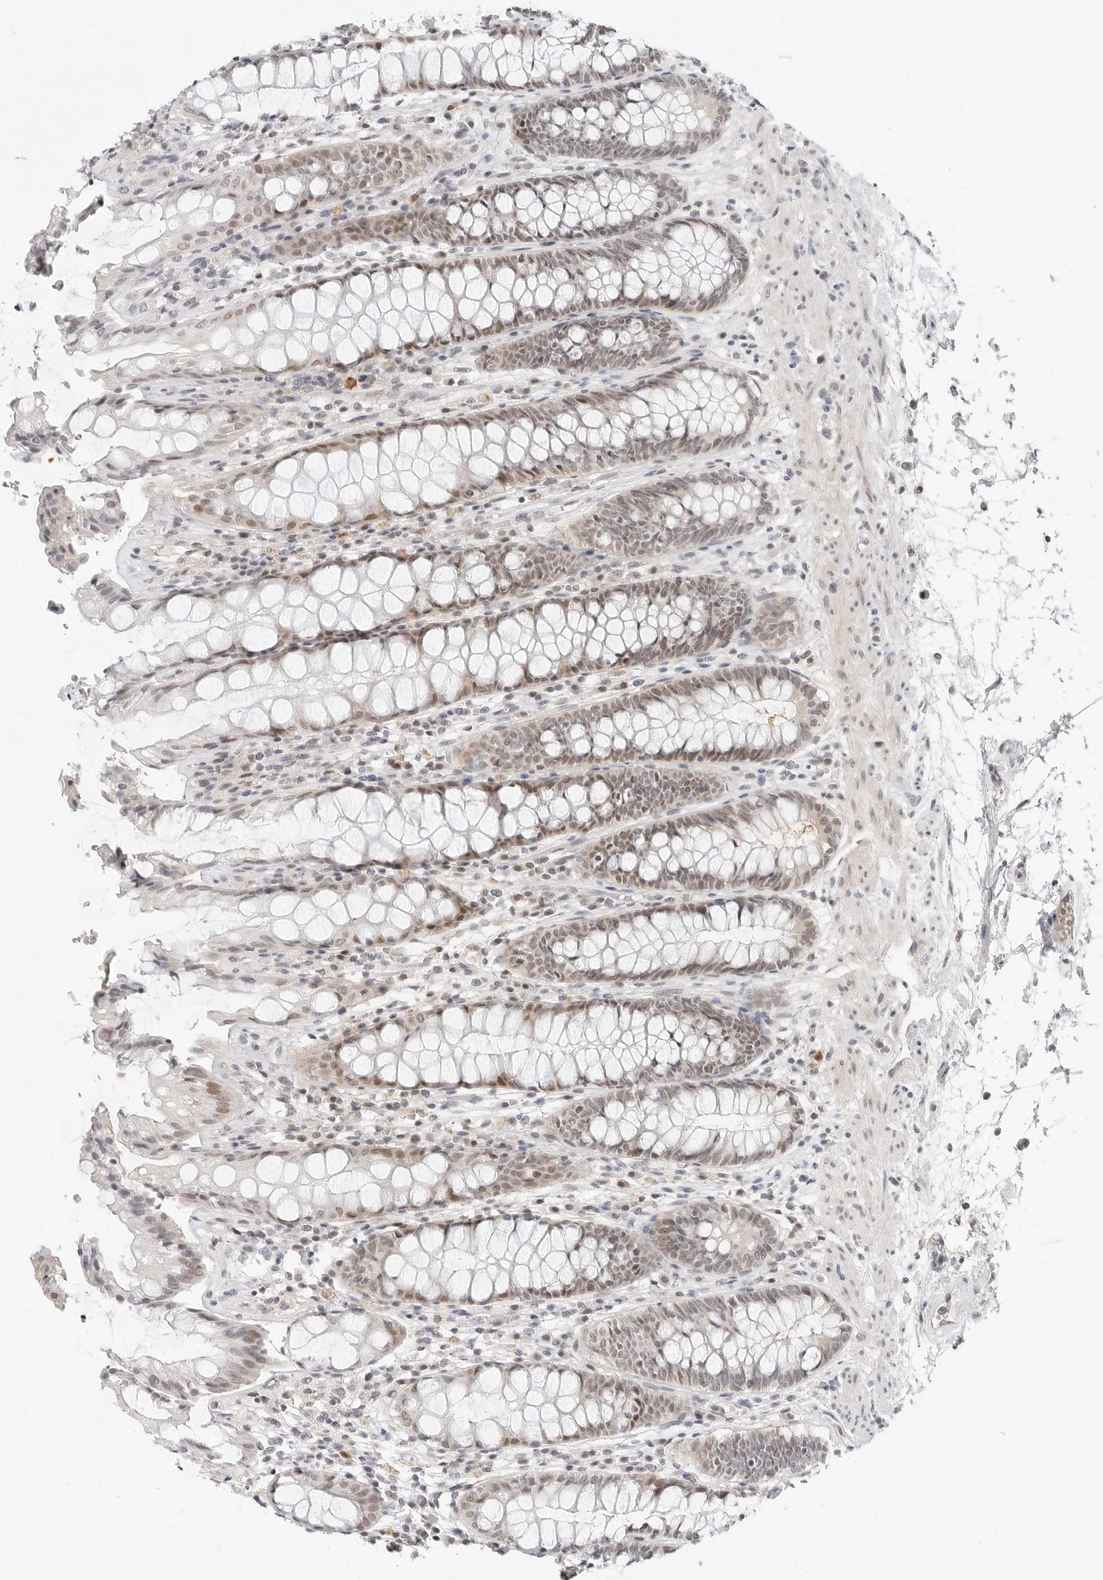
{"staining": {"intensity": "moderate", "quantity": "25%-75%", "location": "cytoplasmic/membranous,nuclear"}, "tissue": "rectum", "cell_type": "Glandular cells", "image_type": "normal", "snomed": [{"axis": "morphology", "description": "Normal tissue, NOS"}, {"axis": "topography", "description": "Rectum"}], "caption": "This image shows immunohistochemistry (IHC) staining of benign human rectum, with medium moderate cytoplasmic/membranous,nuclear positivity in about 25%-75% of glandular cells.", "gene": "TSEN2", "patient": {"sex": "male", "age": 64}}